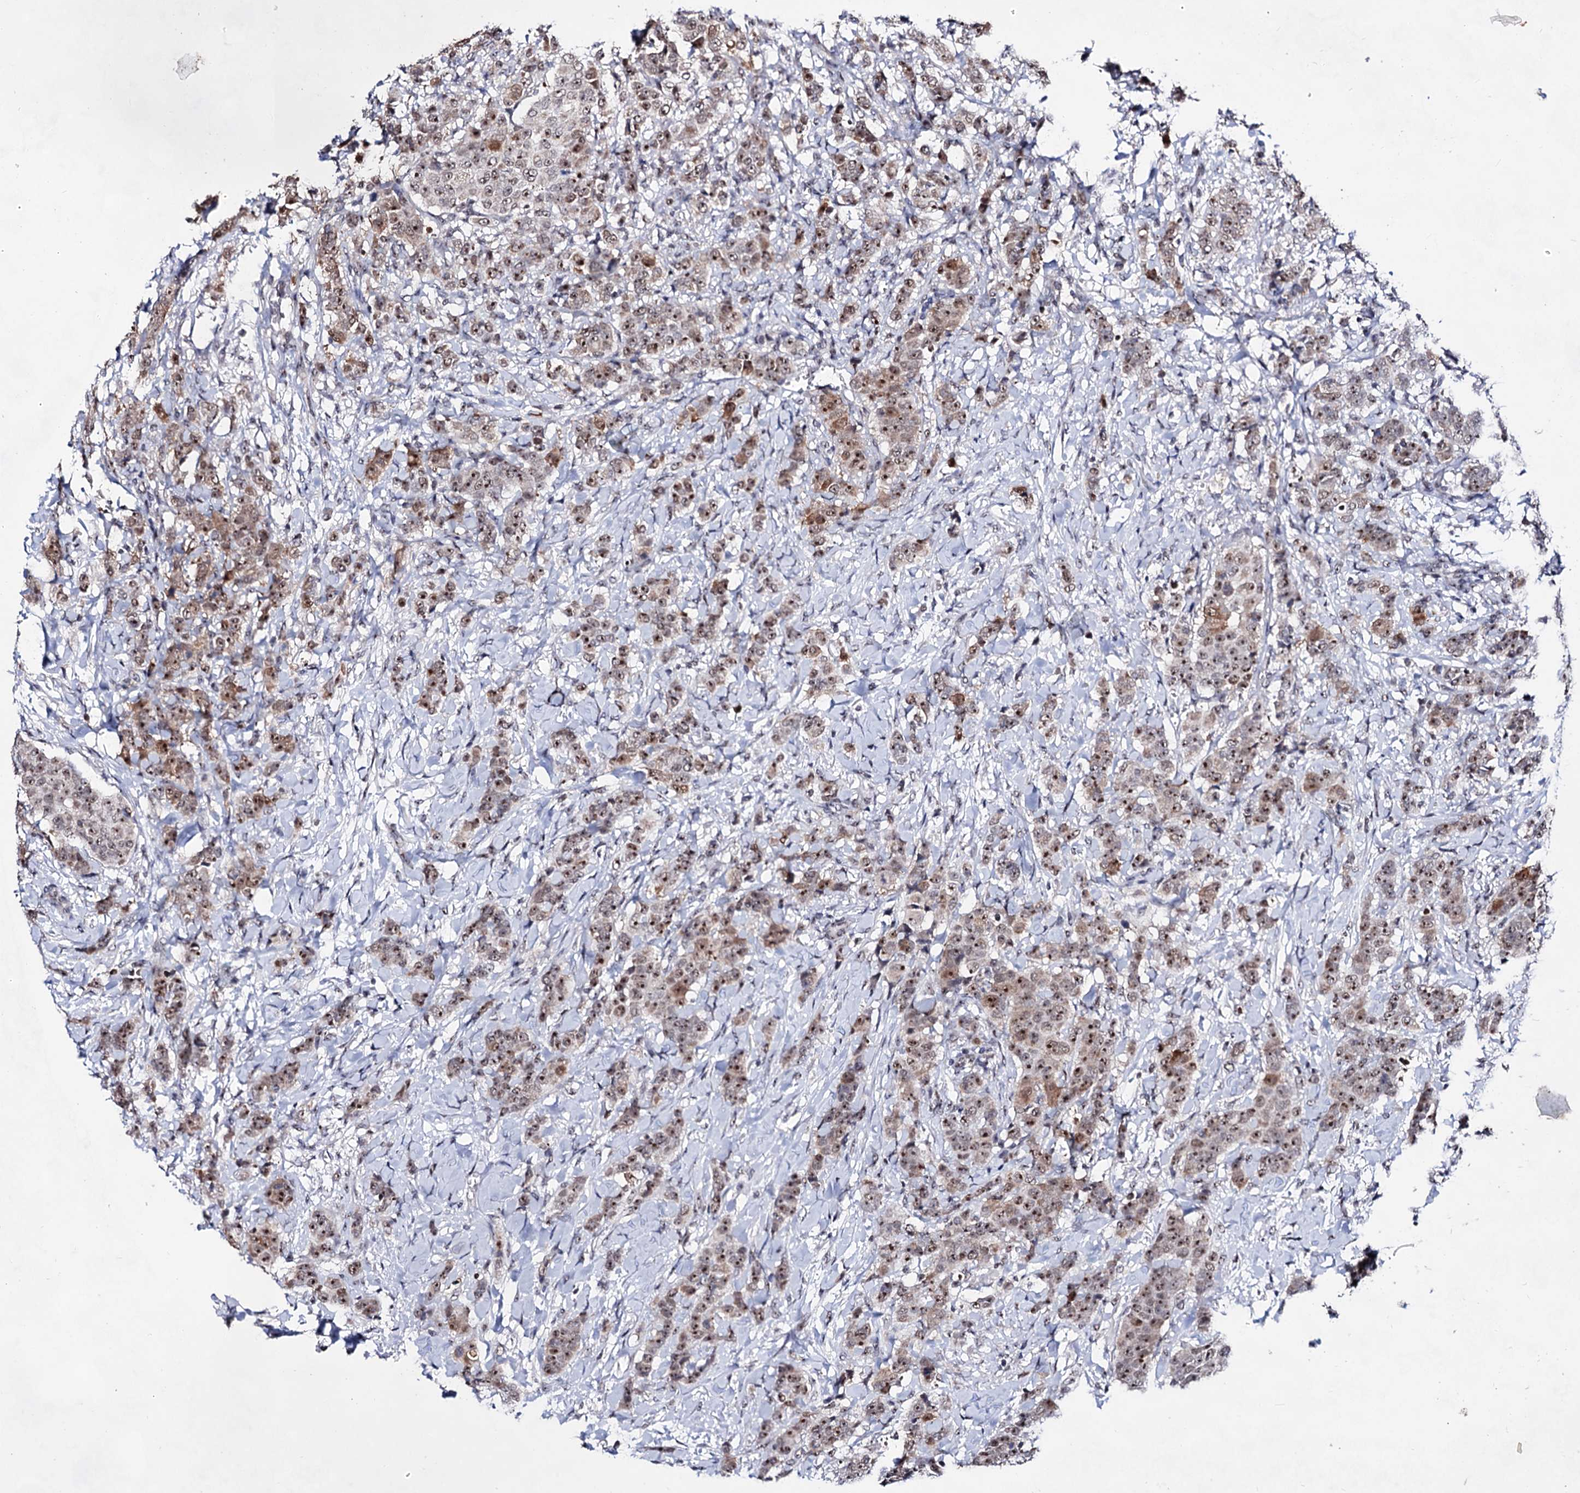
{"staining": {"intensity": "moderate", "quantity": ">75%", "location": "nuclear"}, "tissue": "breast cancer", "cell_type": "Tumor cells", "image_type": "cancer", "snomed": [{"axis": "morphology", "description": "Duct carcinoma"}, {"axis": "topography", "description": "Breast"}], "caption": "Breast cancer (invasive ductal carcinoma) was stained to show a protein in brown. There is medium levels of moderate nuclear staining in approximately >75% of tumor cells.", "gene": "EXOSC10", "patient": {"sex": "female", "age": 40}}